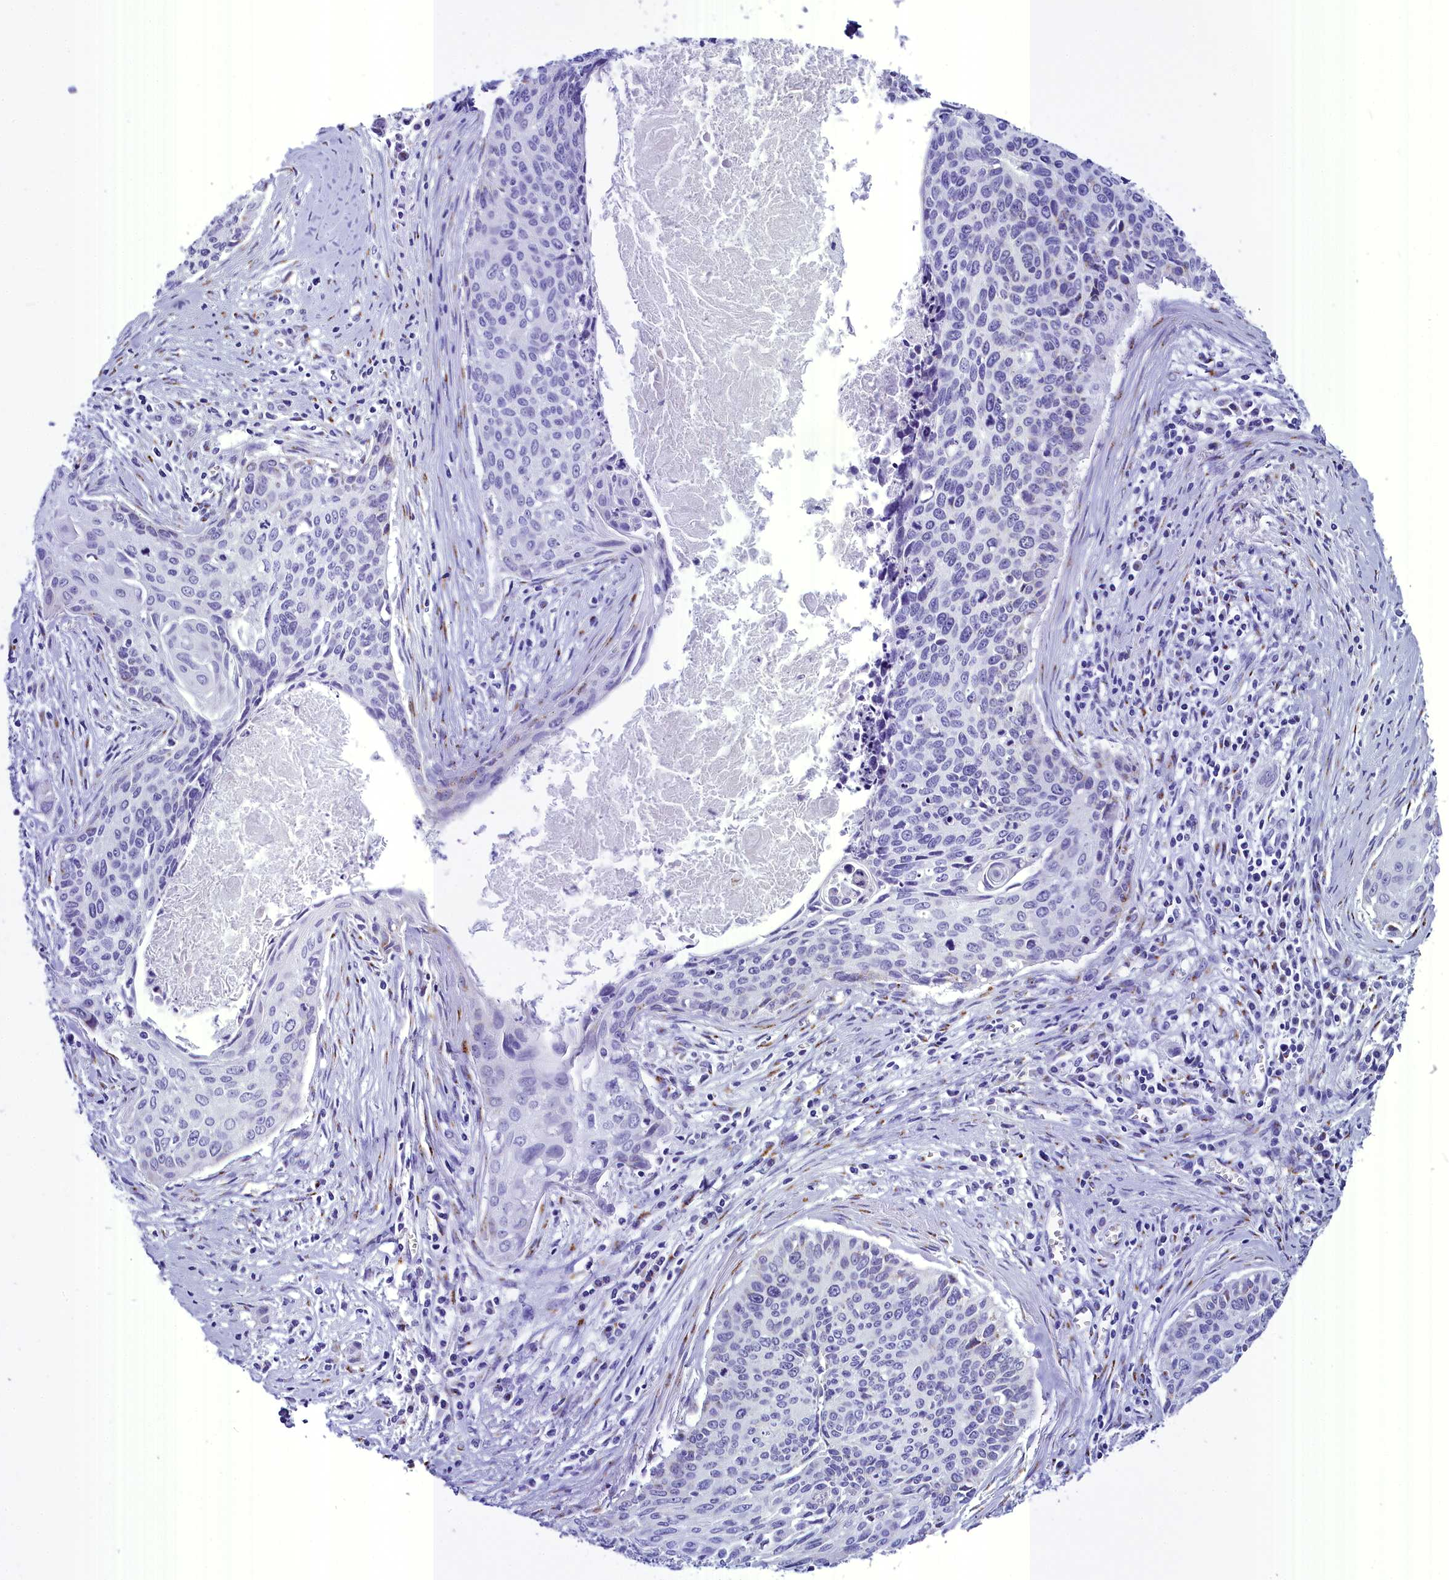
{"staining": {"intensity": "negative", "quantity": "none", "location": "none"}, "tissue": "cervical cancer", "cell_type": "Tumor cells", "image_type": "cancer", "snomed": [{"axis": "morphology", "description": "Squamous cell carcinoma, NOS"}, {"axis": "topography", "description": "Cervix"}], "caption": "High magnification brightfield microscopy of cervical cancer (squamous cell carcinoma) stained with DAB (3,3'-diaminobenzidine) (brown) and counterstained with hematoxylin (blue): tumor cells show no significant expression. (DAB (3,3'-diaminobenzidine) IHC with hematoxylin counter stain).", "gene": "AP3B2", "patient": {"sex": "female", "age": 55}}